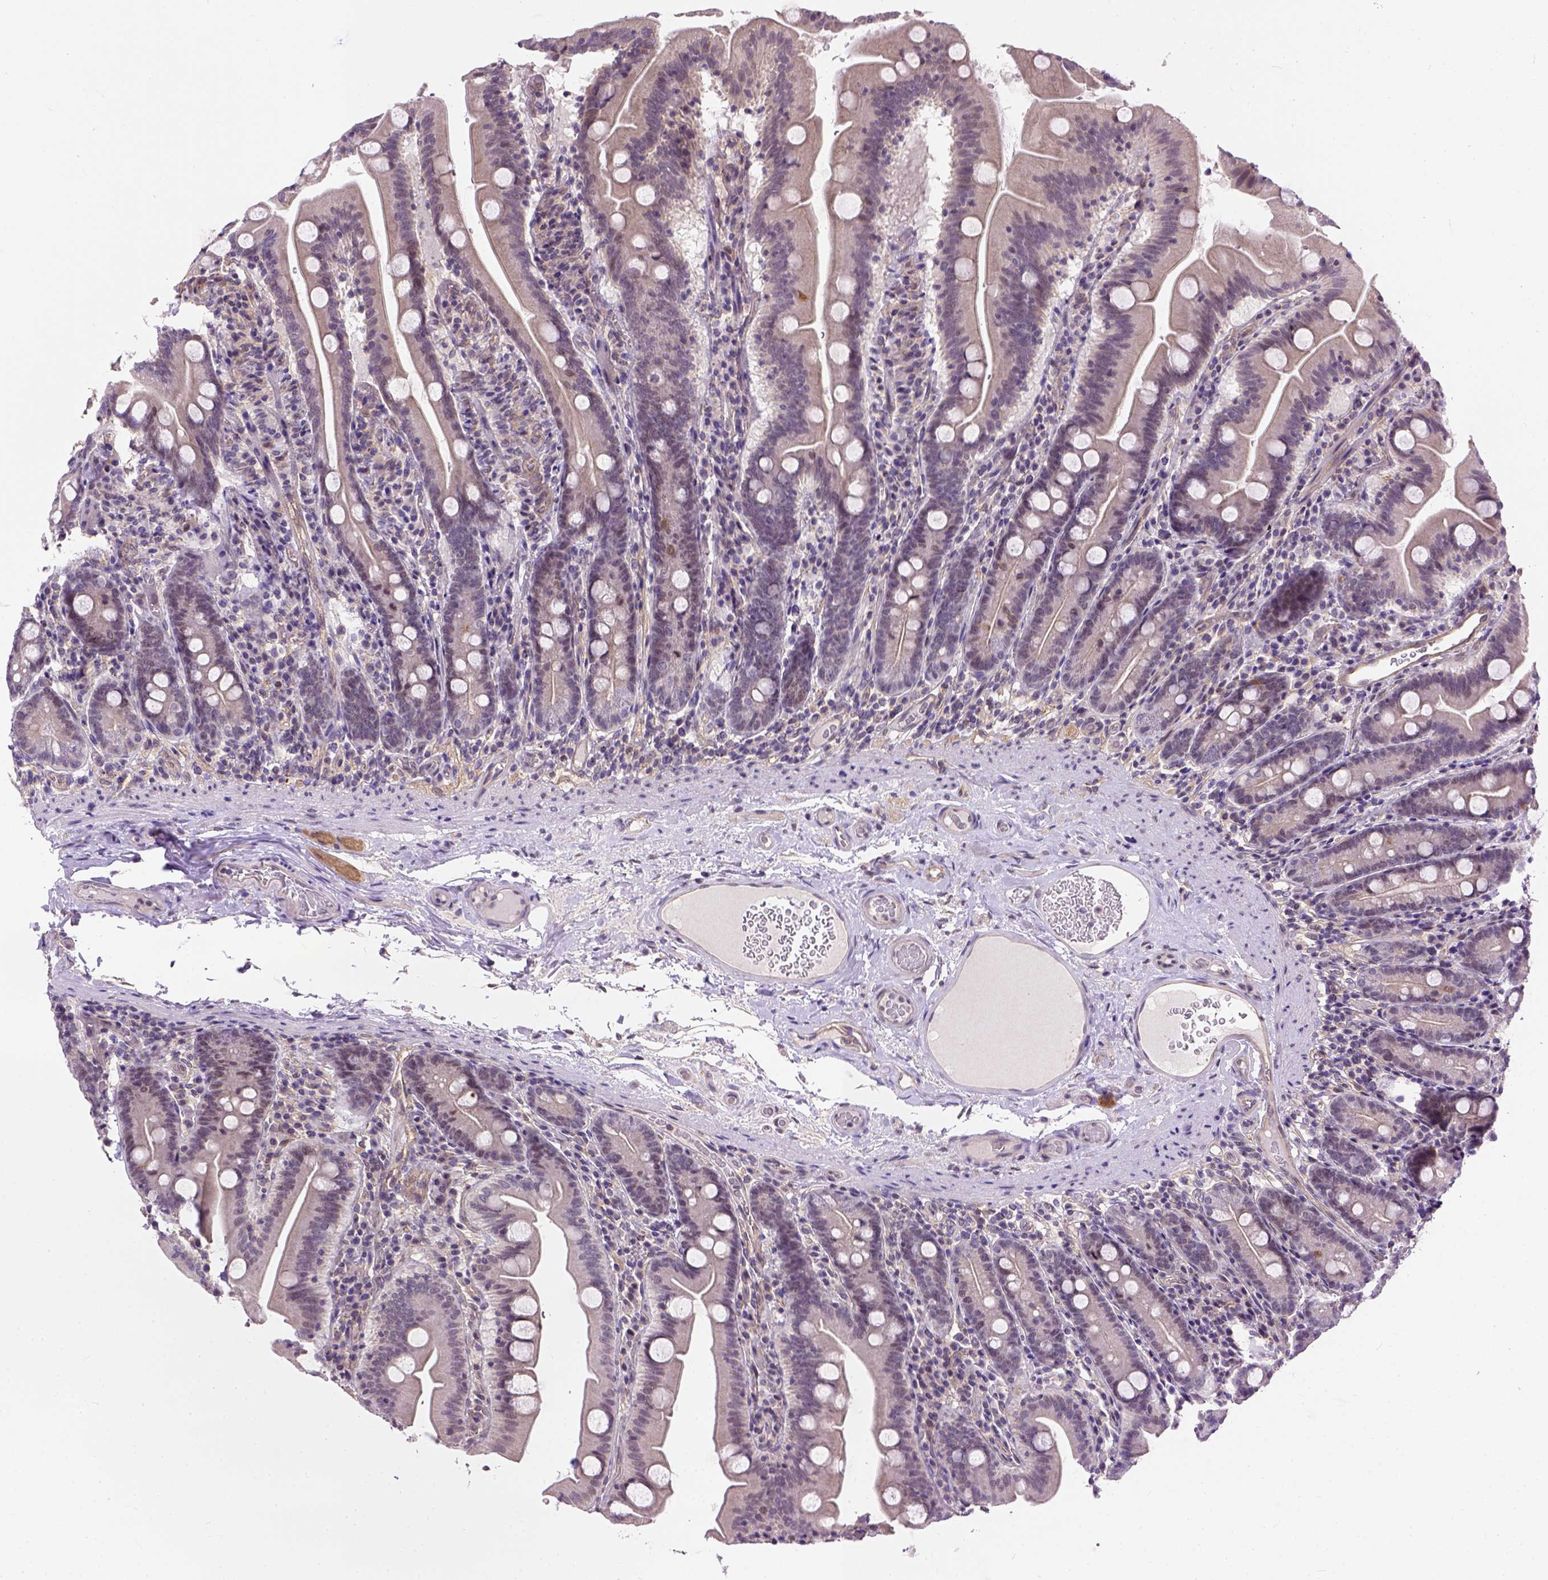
{"staining": {"intensity": "weak", "quantity": ">75%", "location": "cytoplasmic/membranous"}, "tissue": "small intestine", "cell_type": "Glandular cells", "image_type": "normal", "snomed": [{"axis": "morphology", "description": "Normal tissue, NOS"}, {"axis": "topography", "description": "Small intestine"}], "caption": "Glandular cells display low levels of weak cytoplasmic/membranous staining in approximately >75% of cells in benign human small intestine. (DAB (3,3'-diaminobenzidine) = brown stain, brightfield microscopy at high magnification).", "gene": "KAZN", "patient": {"sex": "male", "age": 37}}